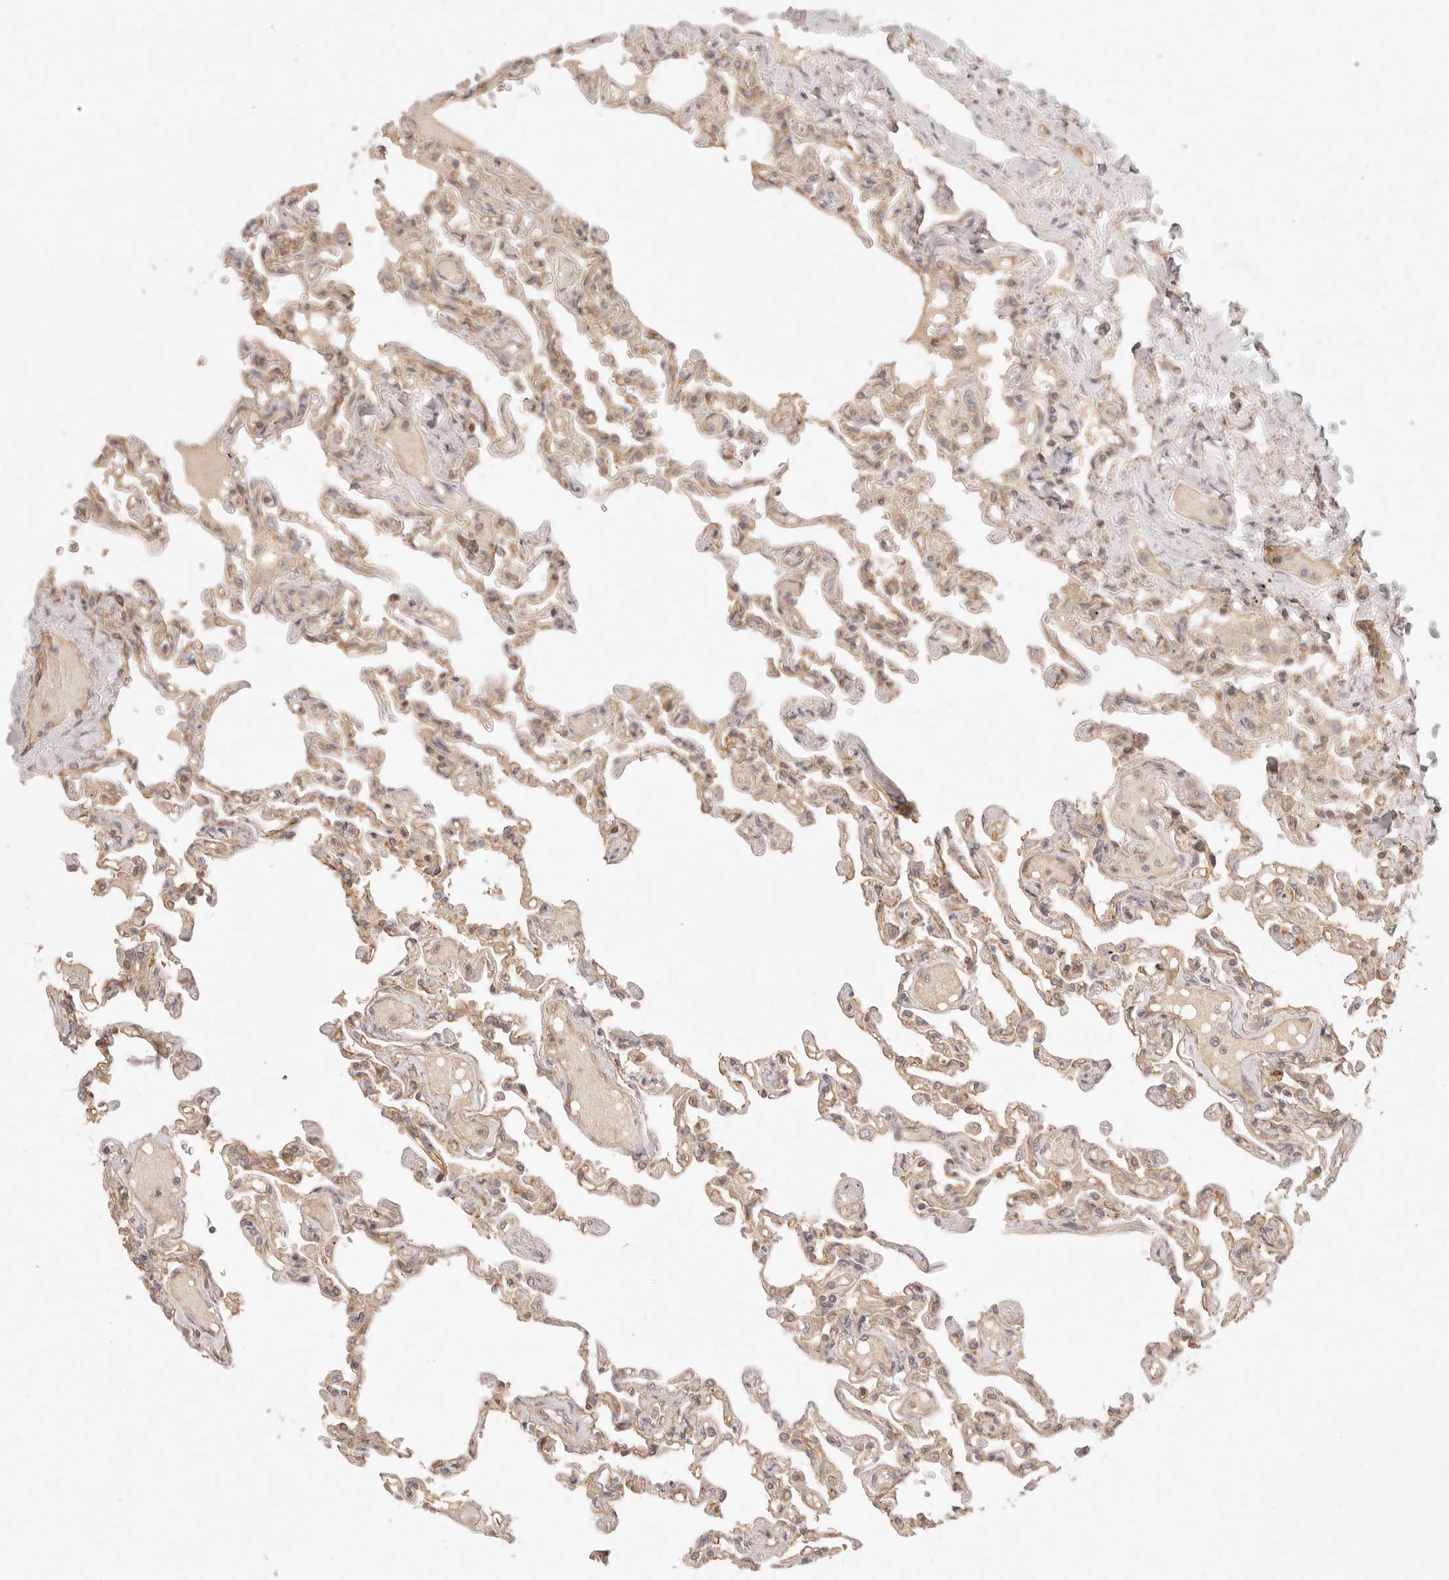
{"staining": {"intensity": "moderate", "quantity": "25%-75%", "location": "cytoplasmic/membranous"}, "tissue": "lung", "cell_type": "Alveolar cells", "image_type": "normal", "snomed": [{"axis": "morphology", "description": "Normal tissue, NOS"}, {"axis": "topography", "description": "Lung"}], "caption": "This micrograph displays immunohistochemistry (IHC) staining of benign human lung, with medium moderate cytoplasmic/membranous positivity in about 25%-75% of alveolar cells.", "gene": "PPP1R3B", "patient": {"sex": "male", "age": 21}}